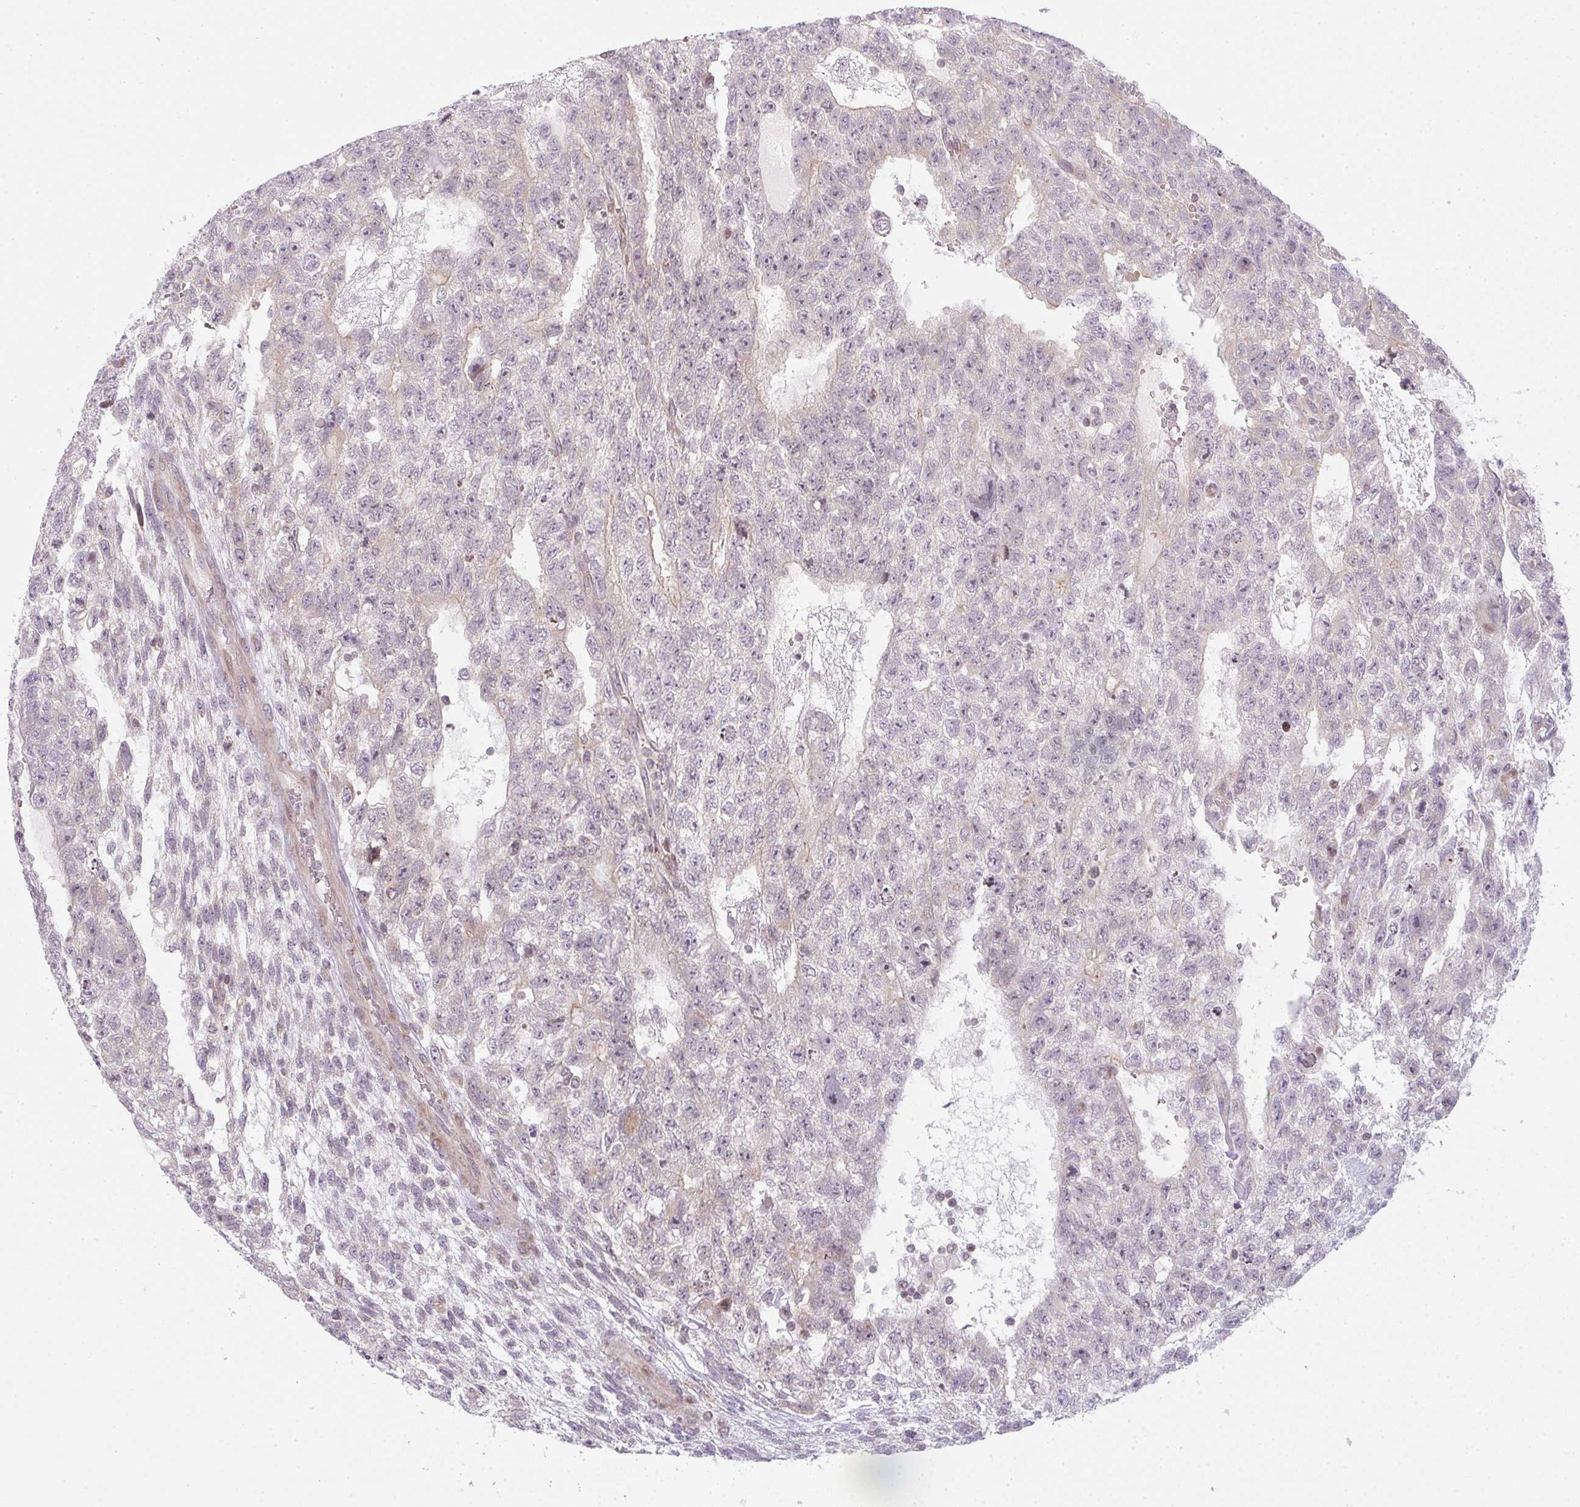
{"staining": {"intensity": "negative", "quantity": "none", "location": "none"}, "tissue": "testis cancer", "cell_type": "Tumor cells", "image_type": "cancer", "snomed": [{"axis": "morphology", "description": "Carcinoma, Embryonal, NOS"}, {"axis": "topography", "description": "Testis"}], "caption": "A high-resolution micrograph shows immunohistochemistry (IHC) staining of testis cancer (embryonal carcinoma), which demonstrates no significant expression in tumor cells. Brightfield microscopy of immunohistochemistry (IHC) stained with DAB (brown) and hematoxylin (blue), captured at high magnification.", "gene": "TMEM237", "patient": {"sex": "male", "age": 26}}